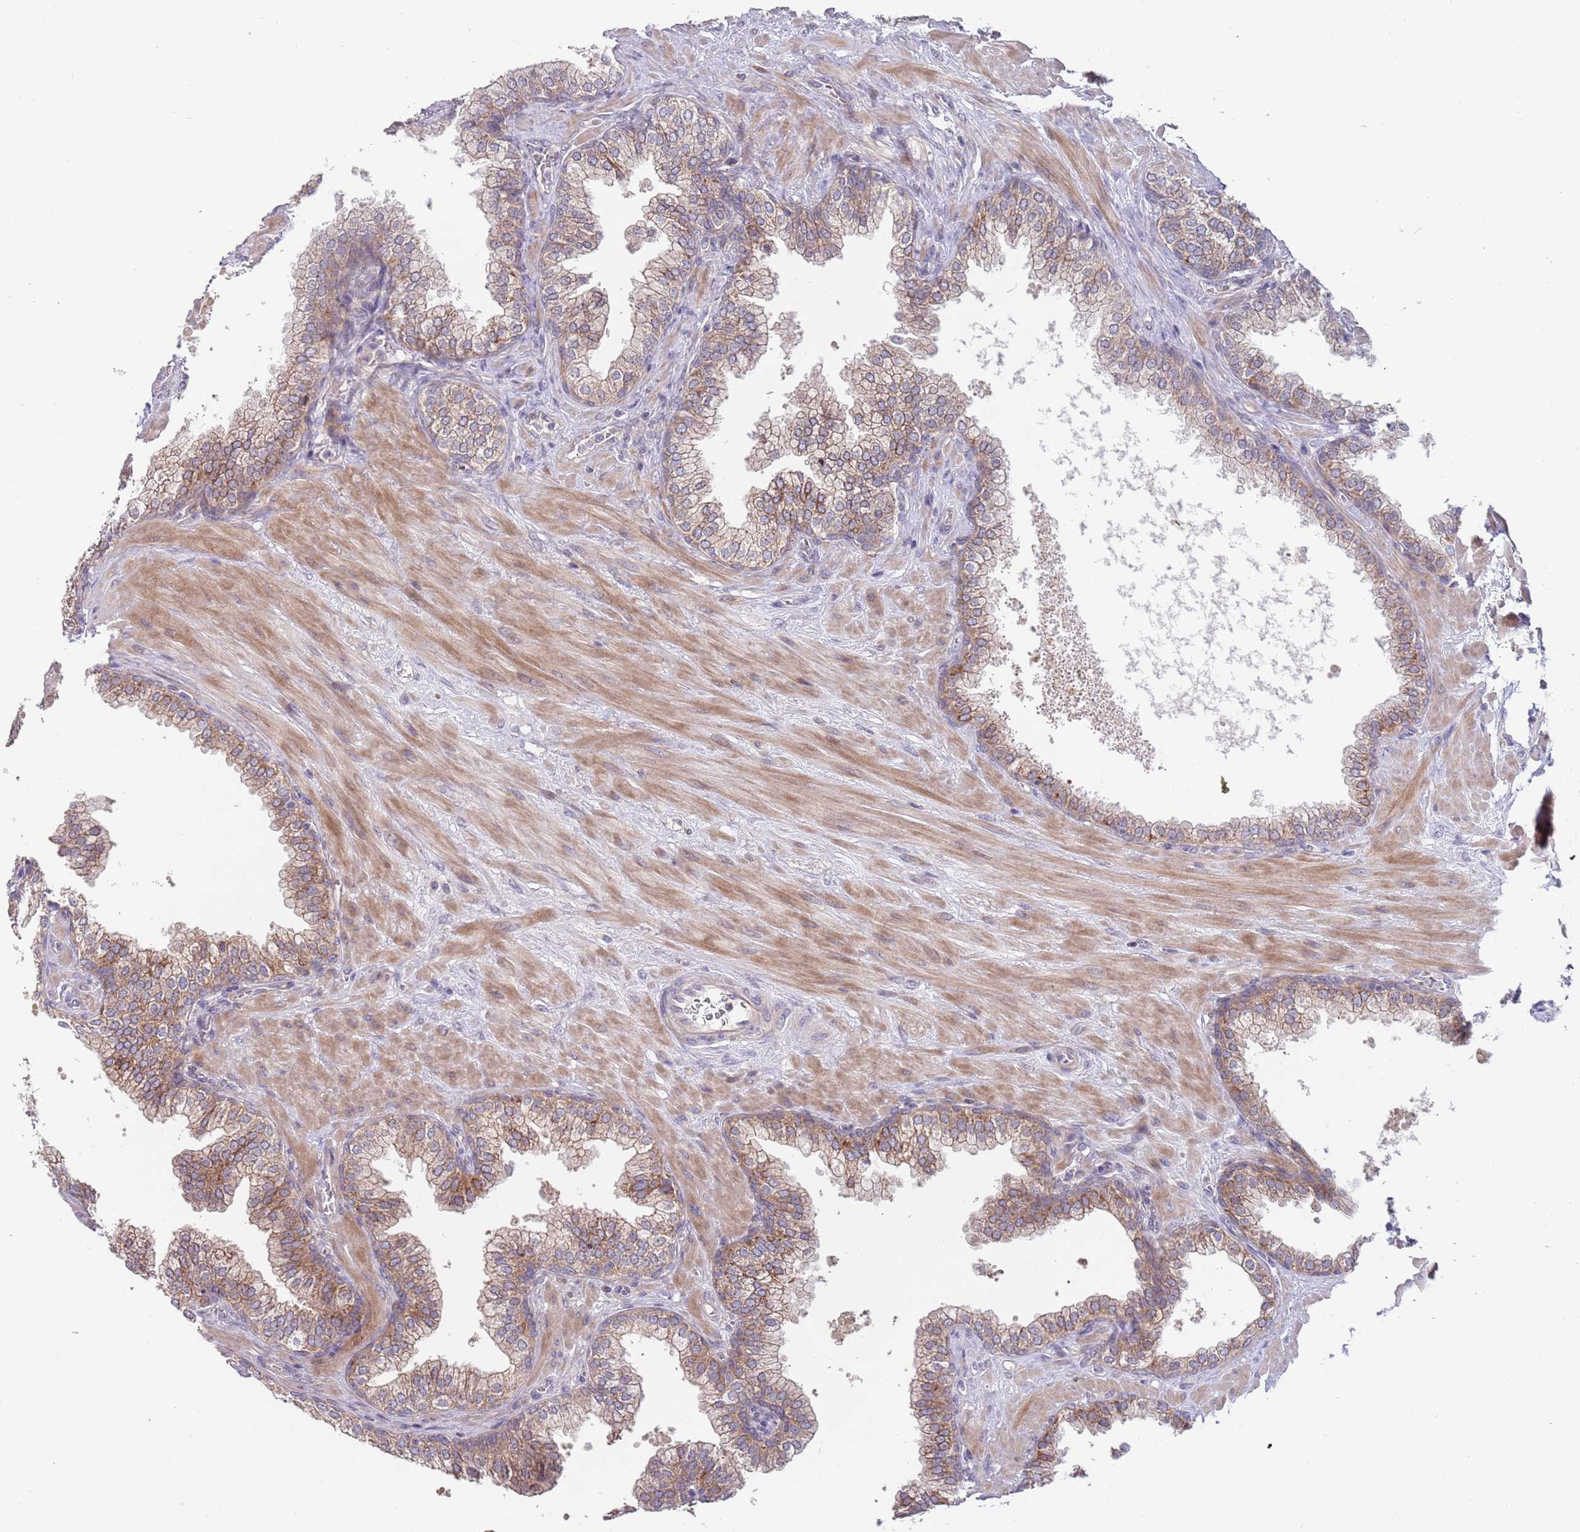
{"staining": {"intensity": "negative", "quantity": "none", "location": "none"}, "tissue": "prostate", "cell_type": "Glandular cells", "image_type": "normal", "snomed": [{"axis": "morphology", "description": "Normal tissue, NOS"}, {"axis": "topography", "description": "Prostate"}], "caption": "The photomicrograph demonstrates no significant positivity in glandular cells of prostate. (DAB (3,3'-diaminobenzidine) IHC visualized using brightfield microscopy, high magnification).", "gene": "ABCC10", "patient": {"sex": "male", "age": 60}}